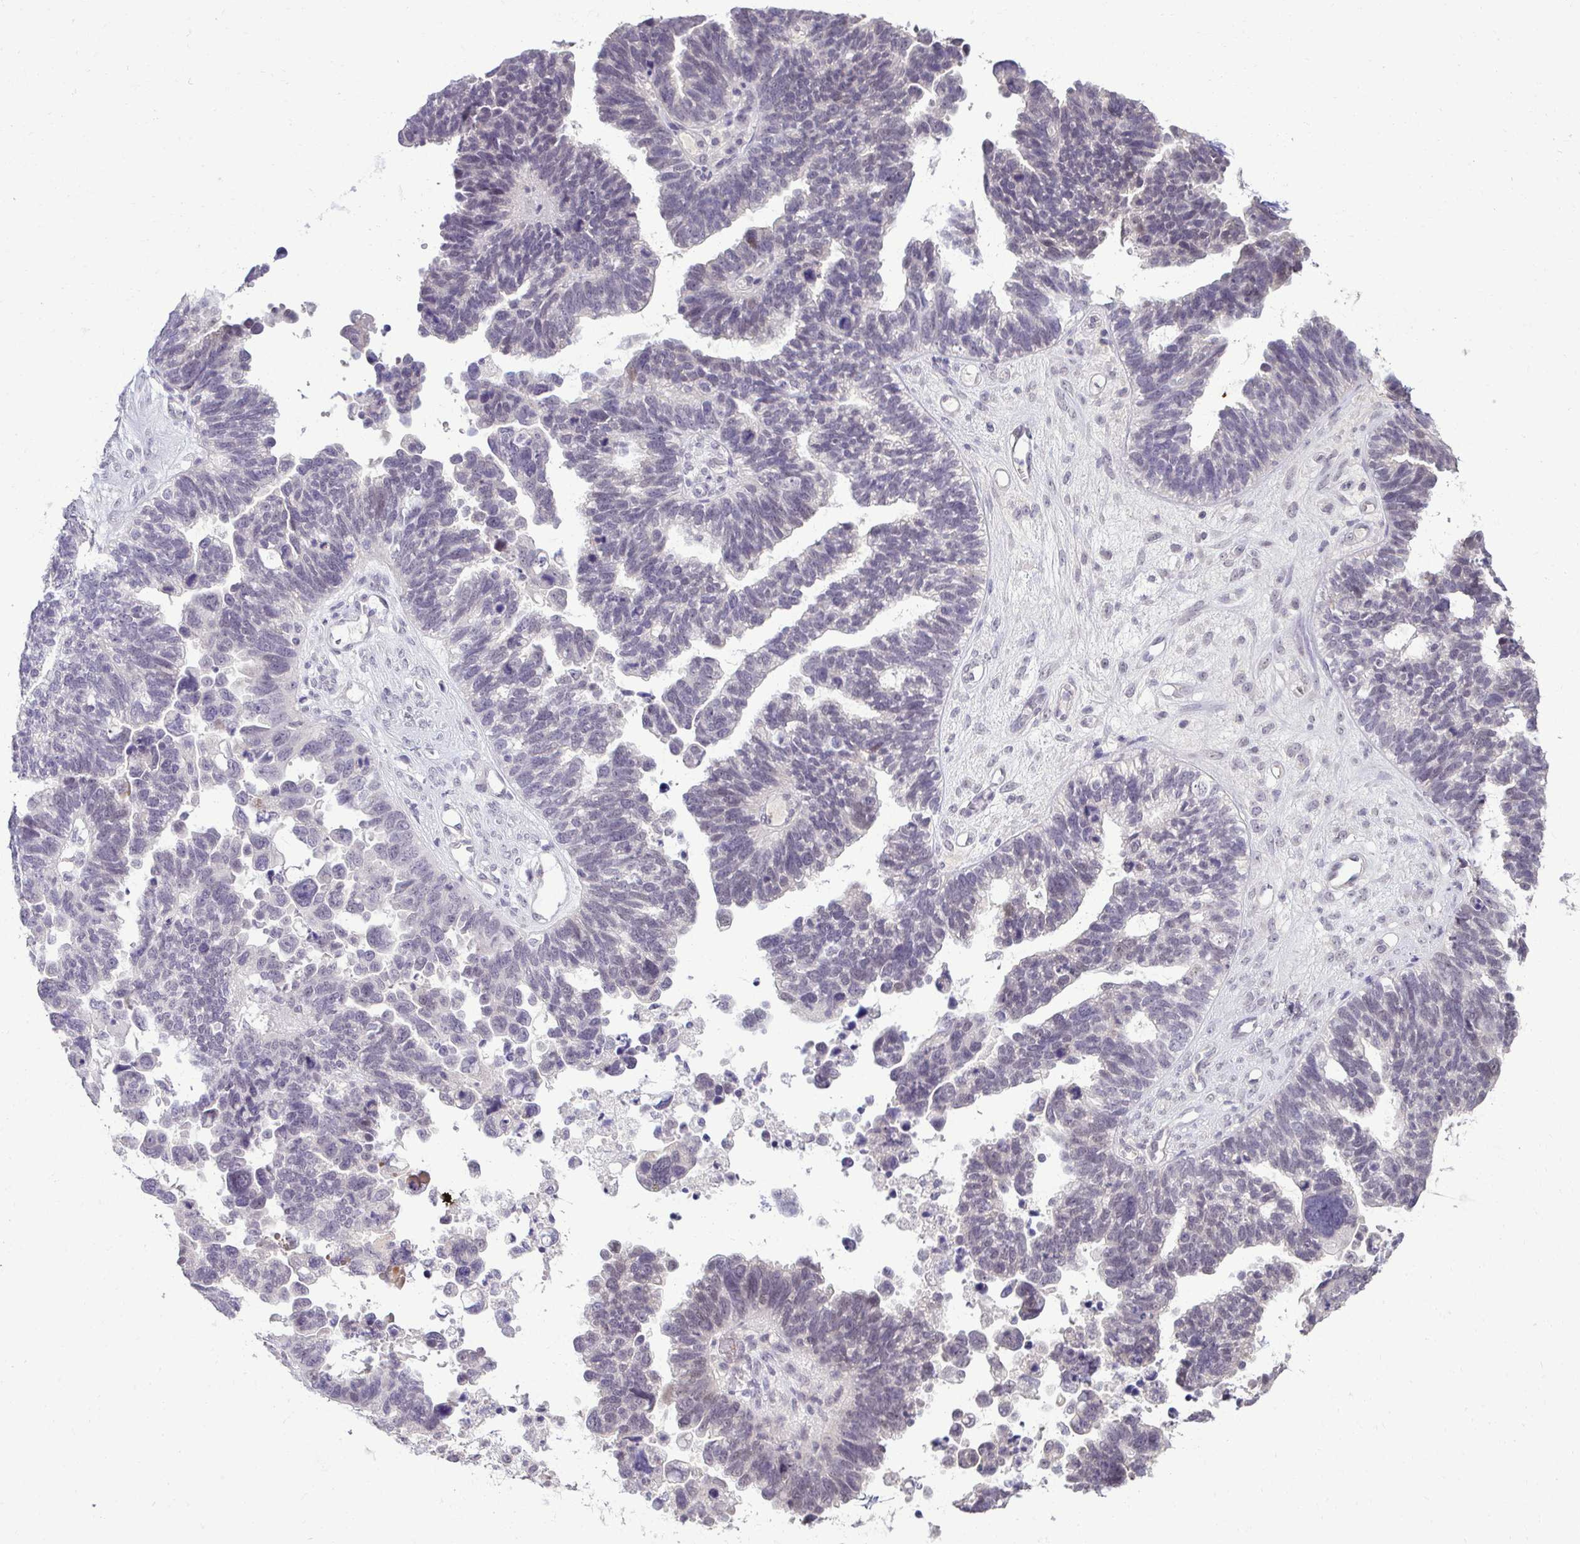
{"staining": {"intensity": "negative", "quantity": "none", "location": "none"}, "tissue": "ovarian cancer", "cell_type": "Tumor cells", "image_type": "cancer", "snomed": [{"axis": "morphology", "description": "Cystadenocarcinoma, serous, NOS"}, {"axis": "topography", "description": "Ovary"}], "caption": "Tumor cells are negative for brown protein staining in ovarian serous cystadenocarcinoma.", "gene": "SLC30A3", "patient": {"sex": "female", "age": 60}}